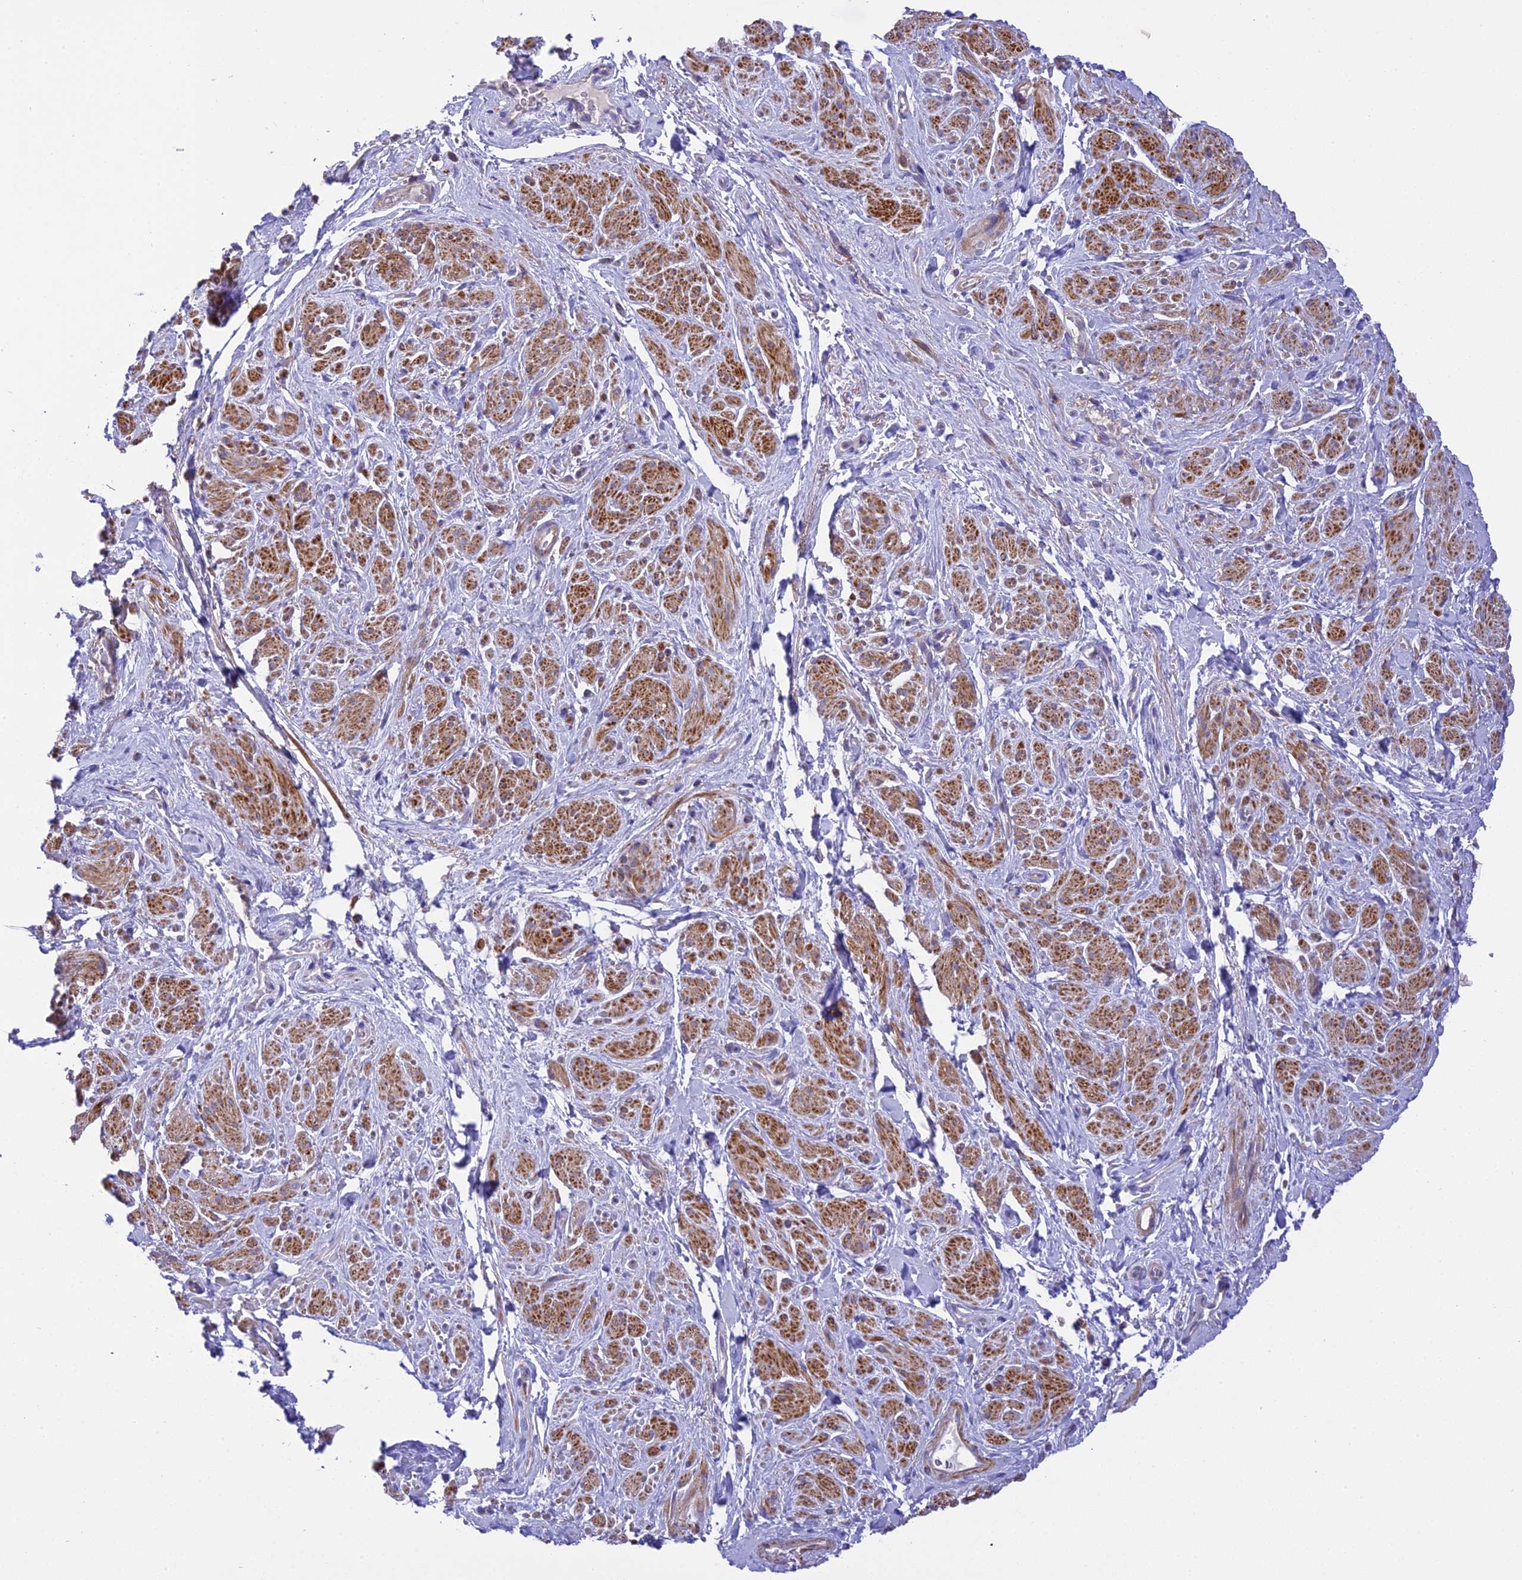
{"staining": {"intensity": "moderate", "quantity": "25%-75%", "location": "cytoplasmic/membranous"}, "tissue": "smooth muscle", "cell_type": "Smooth muscle cells", "image_type": "normal", "snomed": [{"axis": "morphology", "description": "Normal tissue, NOS"}, {"axis": "topography", "description": "Smooth muscle"}, {"axis": "topography", "description": "Peripheral nerve tissue"}], "caption": "A photomicrograph showing moderate cytoplasmic/membranous positivity in about 25%-75% of smooth muscle cells in benign smooth muscle, as visualized by brown immunohistochemical staining.", "gene": "CORO7", "patient": {"sex": "male", "age": 69}}